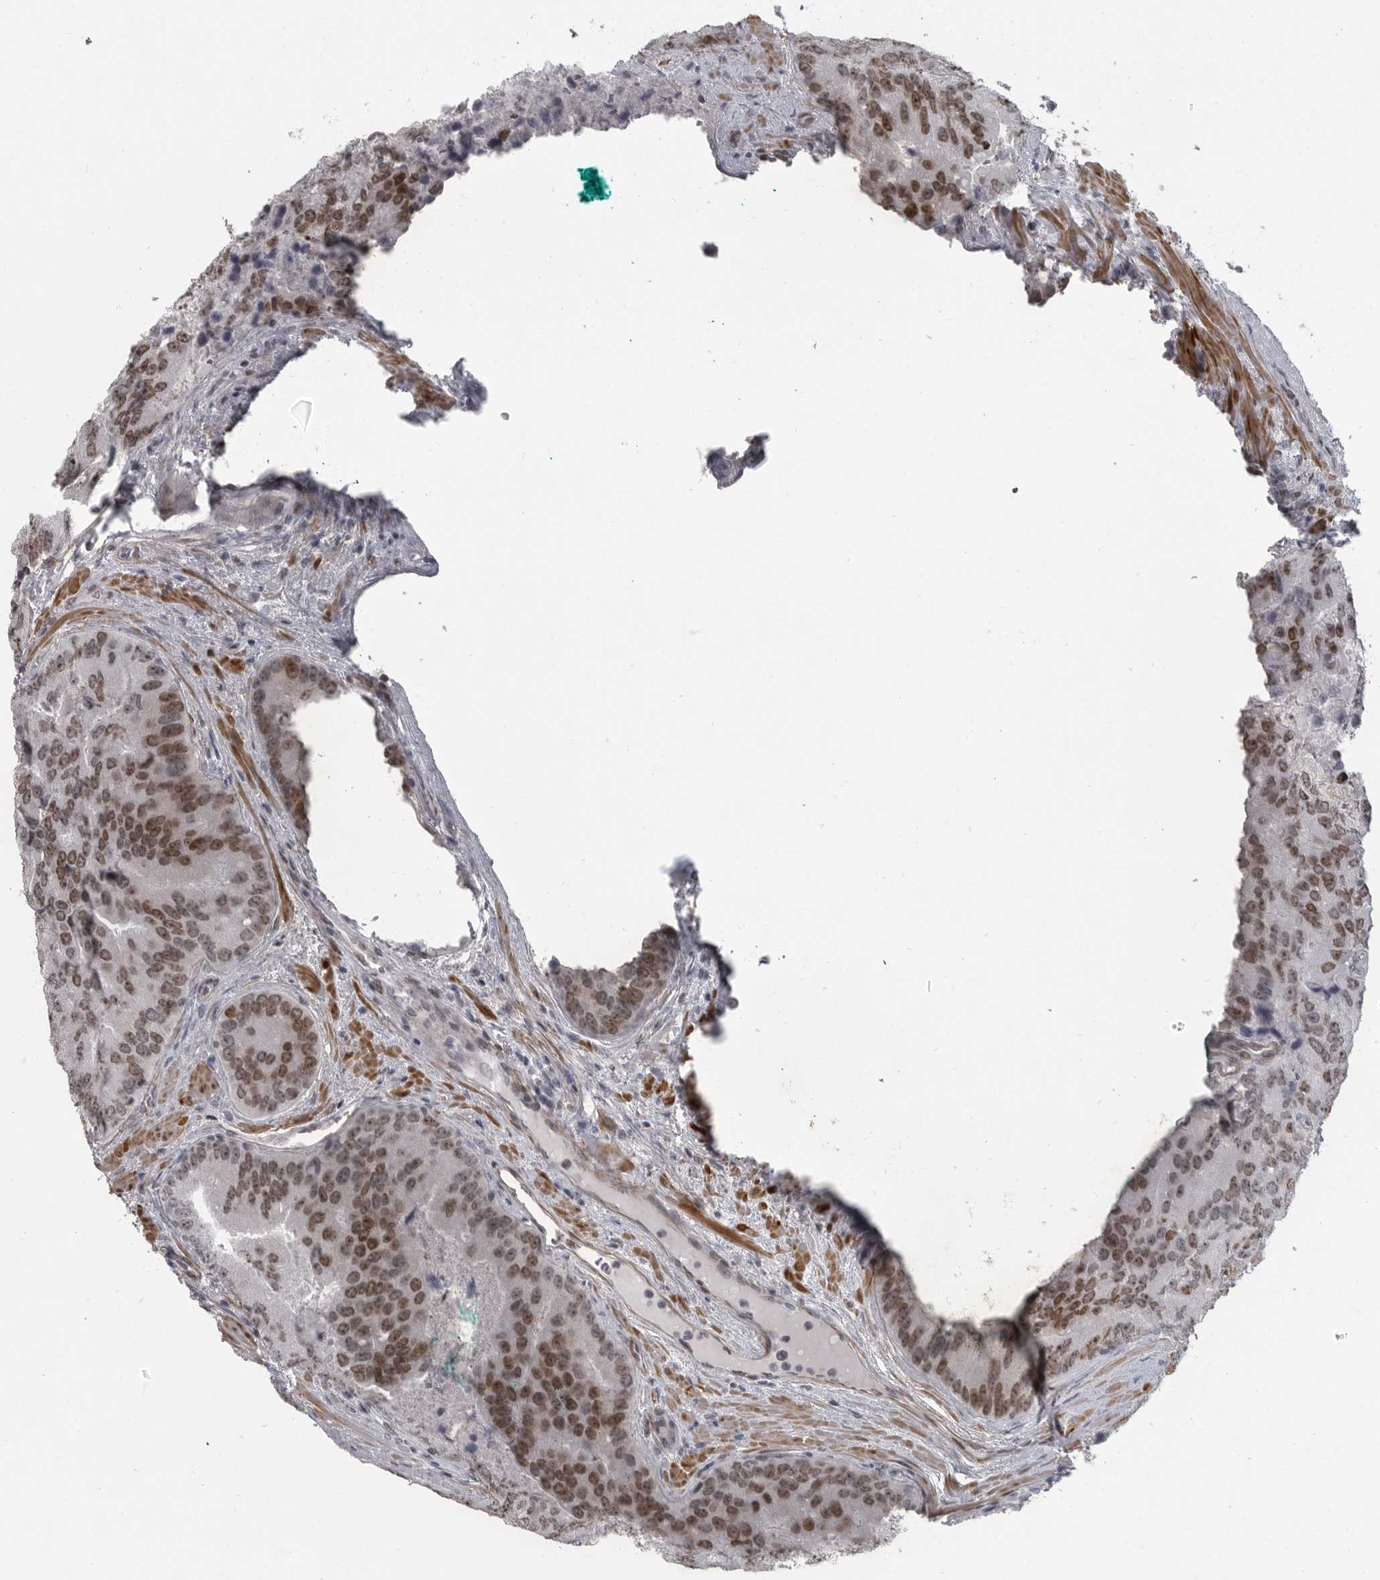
{"staining": {"intensity": "moderate", "quantity": "25%-75%", "location": "nuclear"}, "tissue": "prostate cancer", "cell_type": "Tumor cells", "image_type": "cancer", "snomed": [{"axis": "morphology", "description": "Adenocarcinoma, High grade"}, {"axis": "topography", "description": "Prostate"}], "caption": "Immunohistochemical staining of human prostate cancer demonstrates medium levels of moderate nuclear protein positivity in about 25%-75% of tumor cells. (DAB IHC with brightfield microscopy, high magnification).", "gene": "HMGN3", "patient": {"sex": "male", "age": 70}}